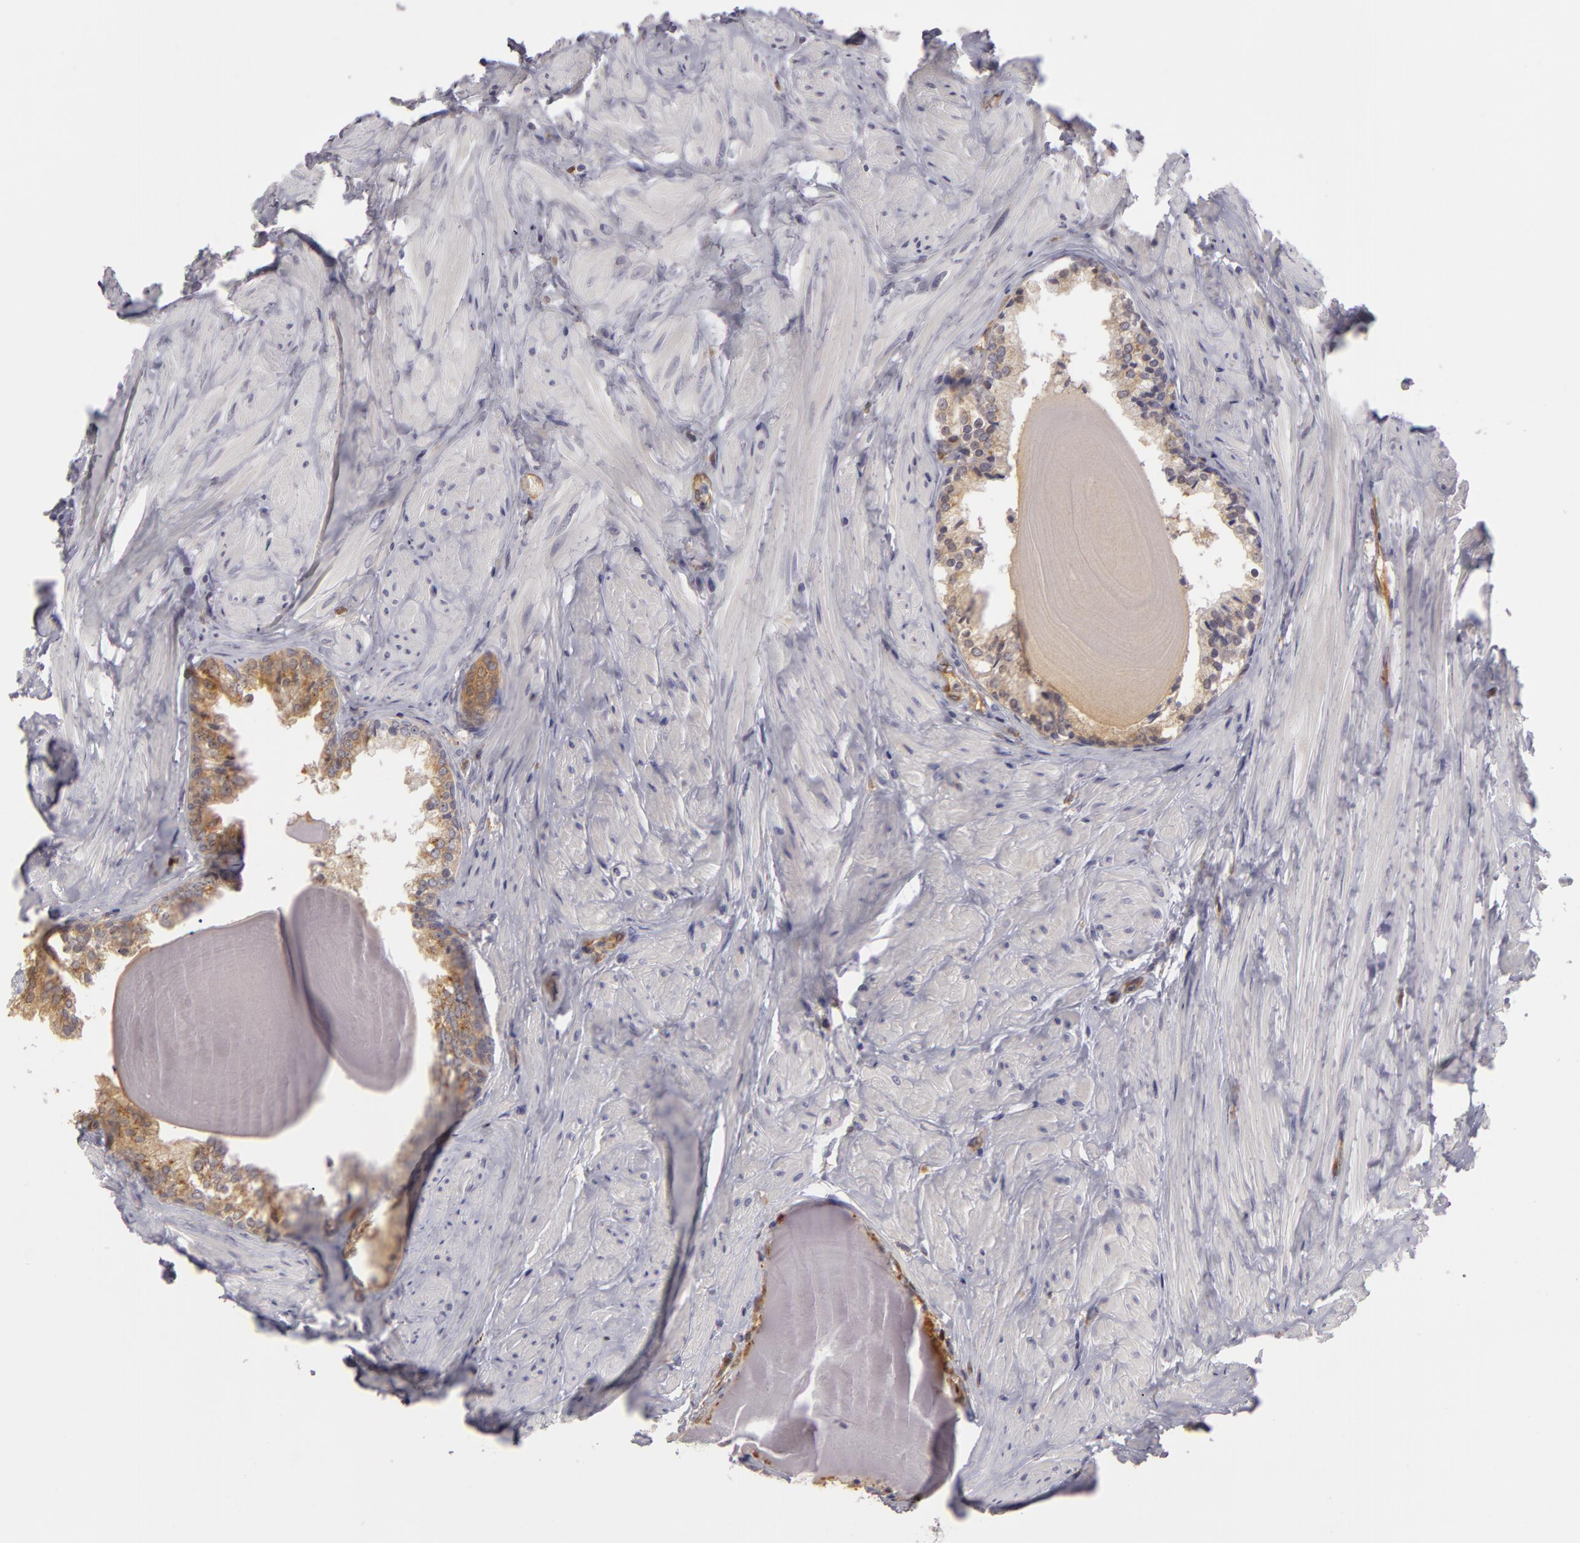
{"staining": {"intensity": "weak", "quantity": ">75%", "location": "cytoplasmic/membranous"}, "tissue": "prostate", "cell_type": "Glandular cells", "image_type": "normal", "snomed": [{"axis": "morphology", "description": "Normal tissue, NOS"}, {"axis": "topography", "description": "Prostate"}], "caption": "An image showing weak cytoplasmic/membranous expression in approximately >75% of glandular cells in normal prostate, as visualized by brown immunohistochemical staining.", "gene": "ZNF229", "patient": {"sex": "male", "age": 65}}